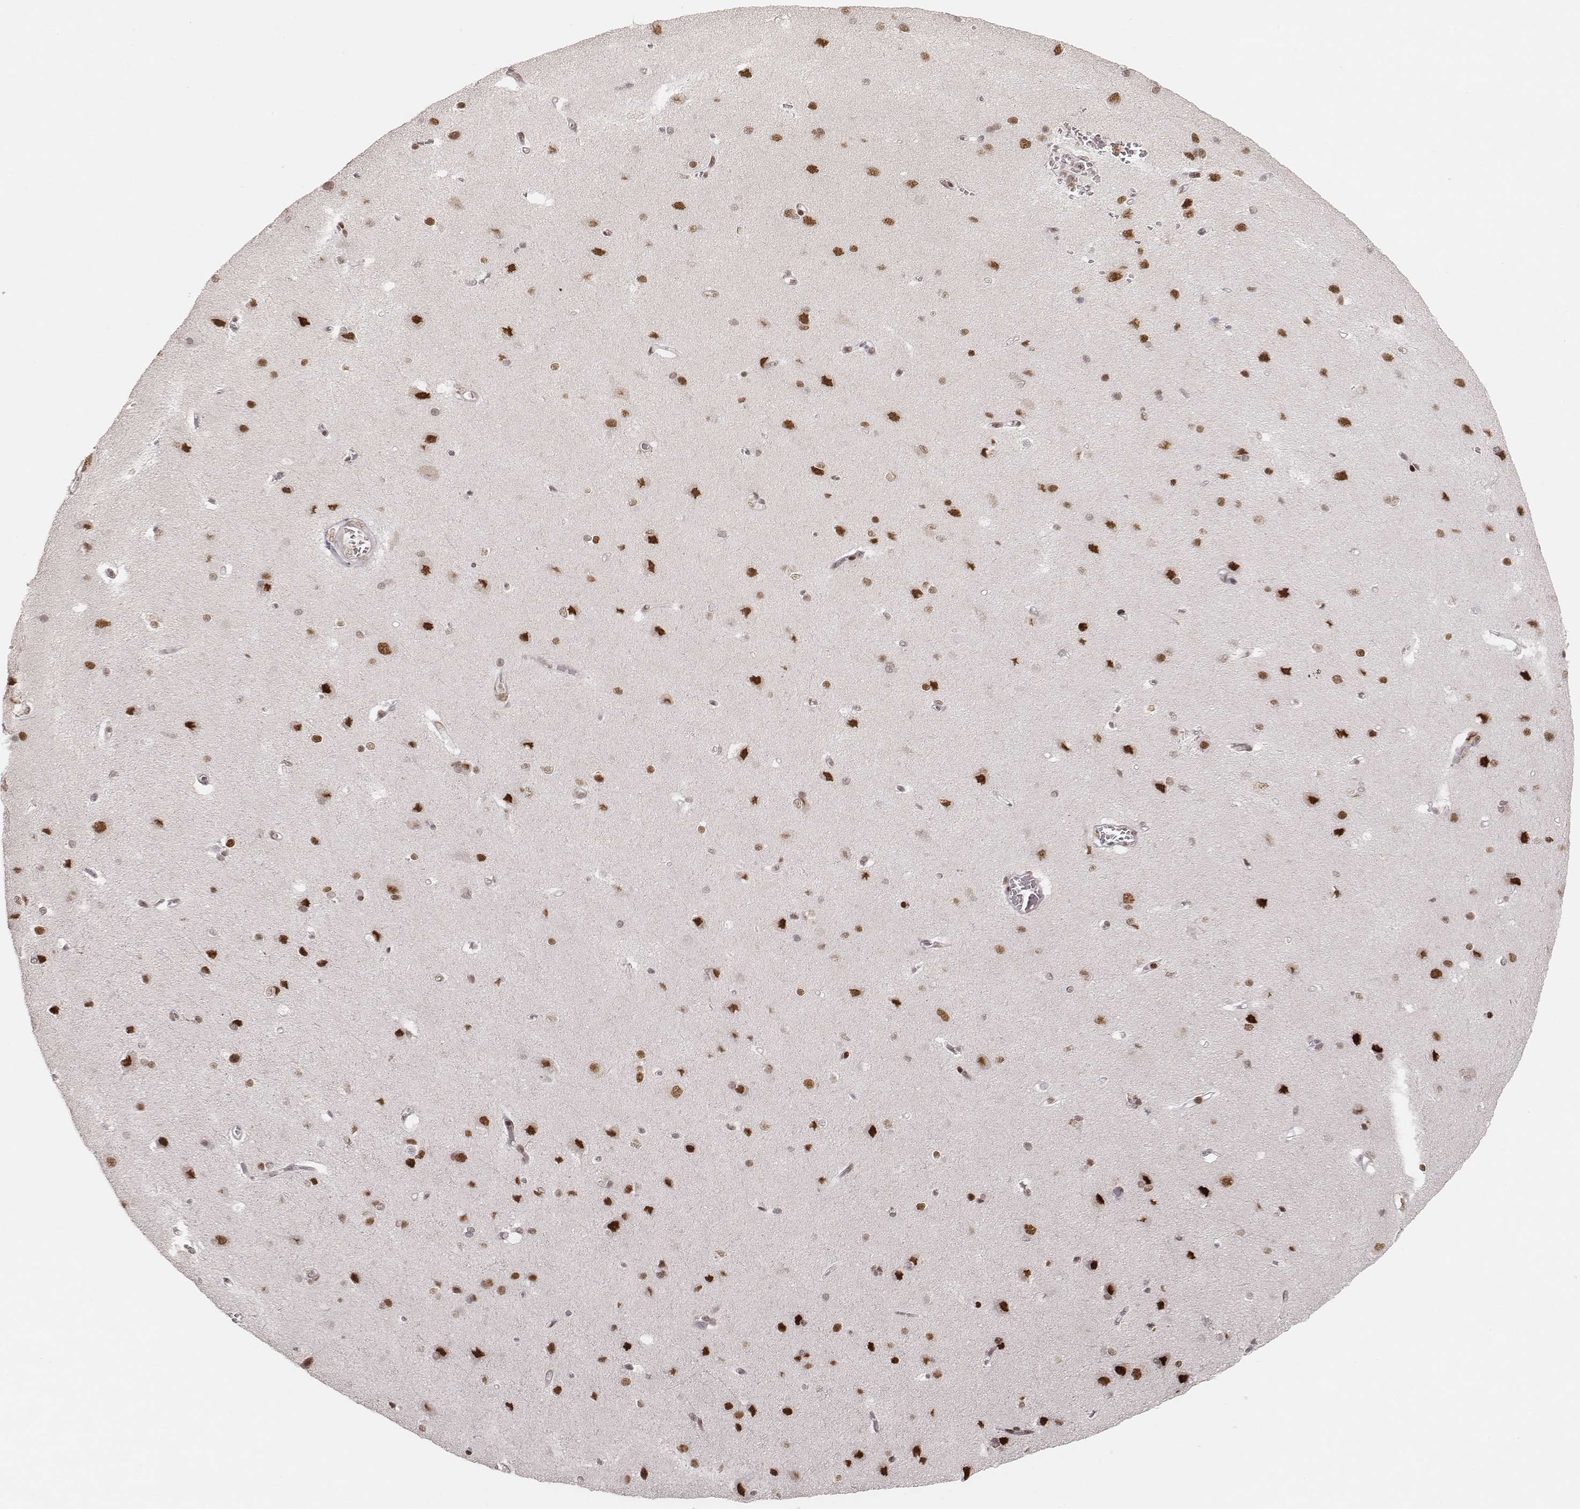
{"staining": {"intensity": "moderate", "quantity": ">75%", "location": "nuclear"}, "tissue": "cerebral cortex", "cell_type": "Endothelial cells", "image_type": "normal", "snomed": [{"axis": "morphology", "description": "Normal tissue, NOS"}, {"axis": "topography", "description": "Cerebral cortex"}], "caption": "This is an image of immunohistochemistry (IHC) staining of unremarkable cerebral cortex, which shows moderate positivity in the nuclear of endothelial cells.", "gene": "HNRNPC", "patient": {"sex": "male", "age": 37}}